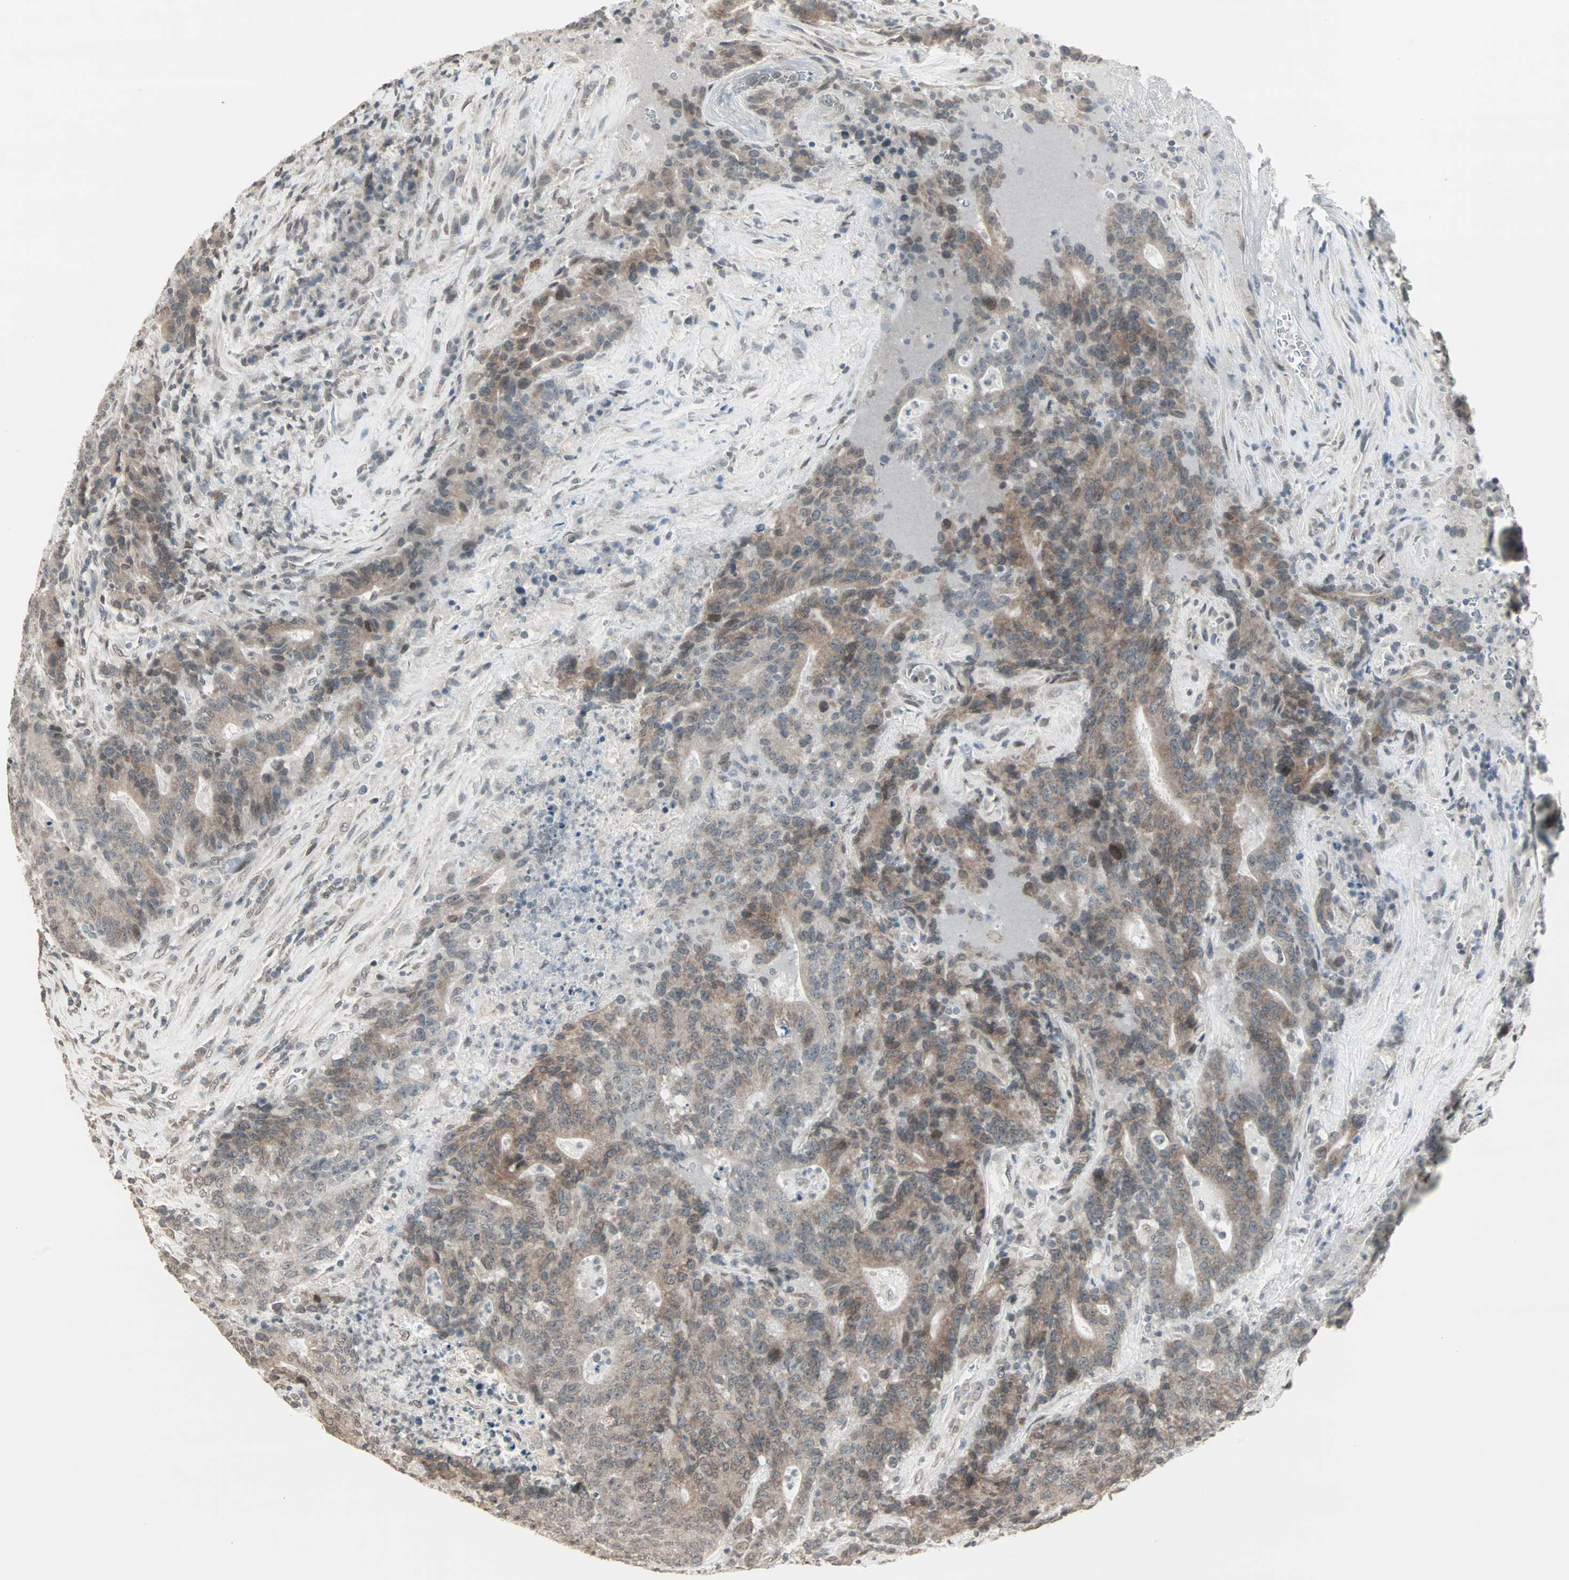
{"staining": {"intensity": "weak", "quantity": ">75%", "location": "cytoplasmic/membranous"}, "tissue": "colorectal cancer", "cell_type": "Tumor cells", "image_type": "cancer", "snomed": [{"axis": "morphology", "description": "Normal tissue, NOS"}, {"axis": "morphology", "description": "Adenocarcinoma, NOS"}, {"axis": "topography", "description": "Colon"}], "caption": "Immunohistochemistry (IHC) (DAB (3,3'-diaminobenzidine)) staining of colorectal adenocarcinoma displays weak cytoplasmic/membranous protein staining in about >75% of tumor cells.", "gene": "CBLC", "patient": {"sex": "female", "age": 75}}